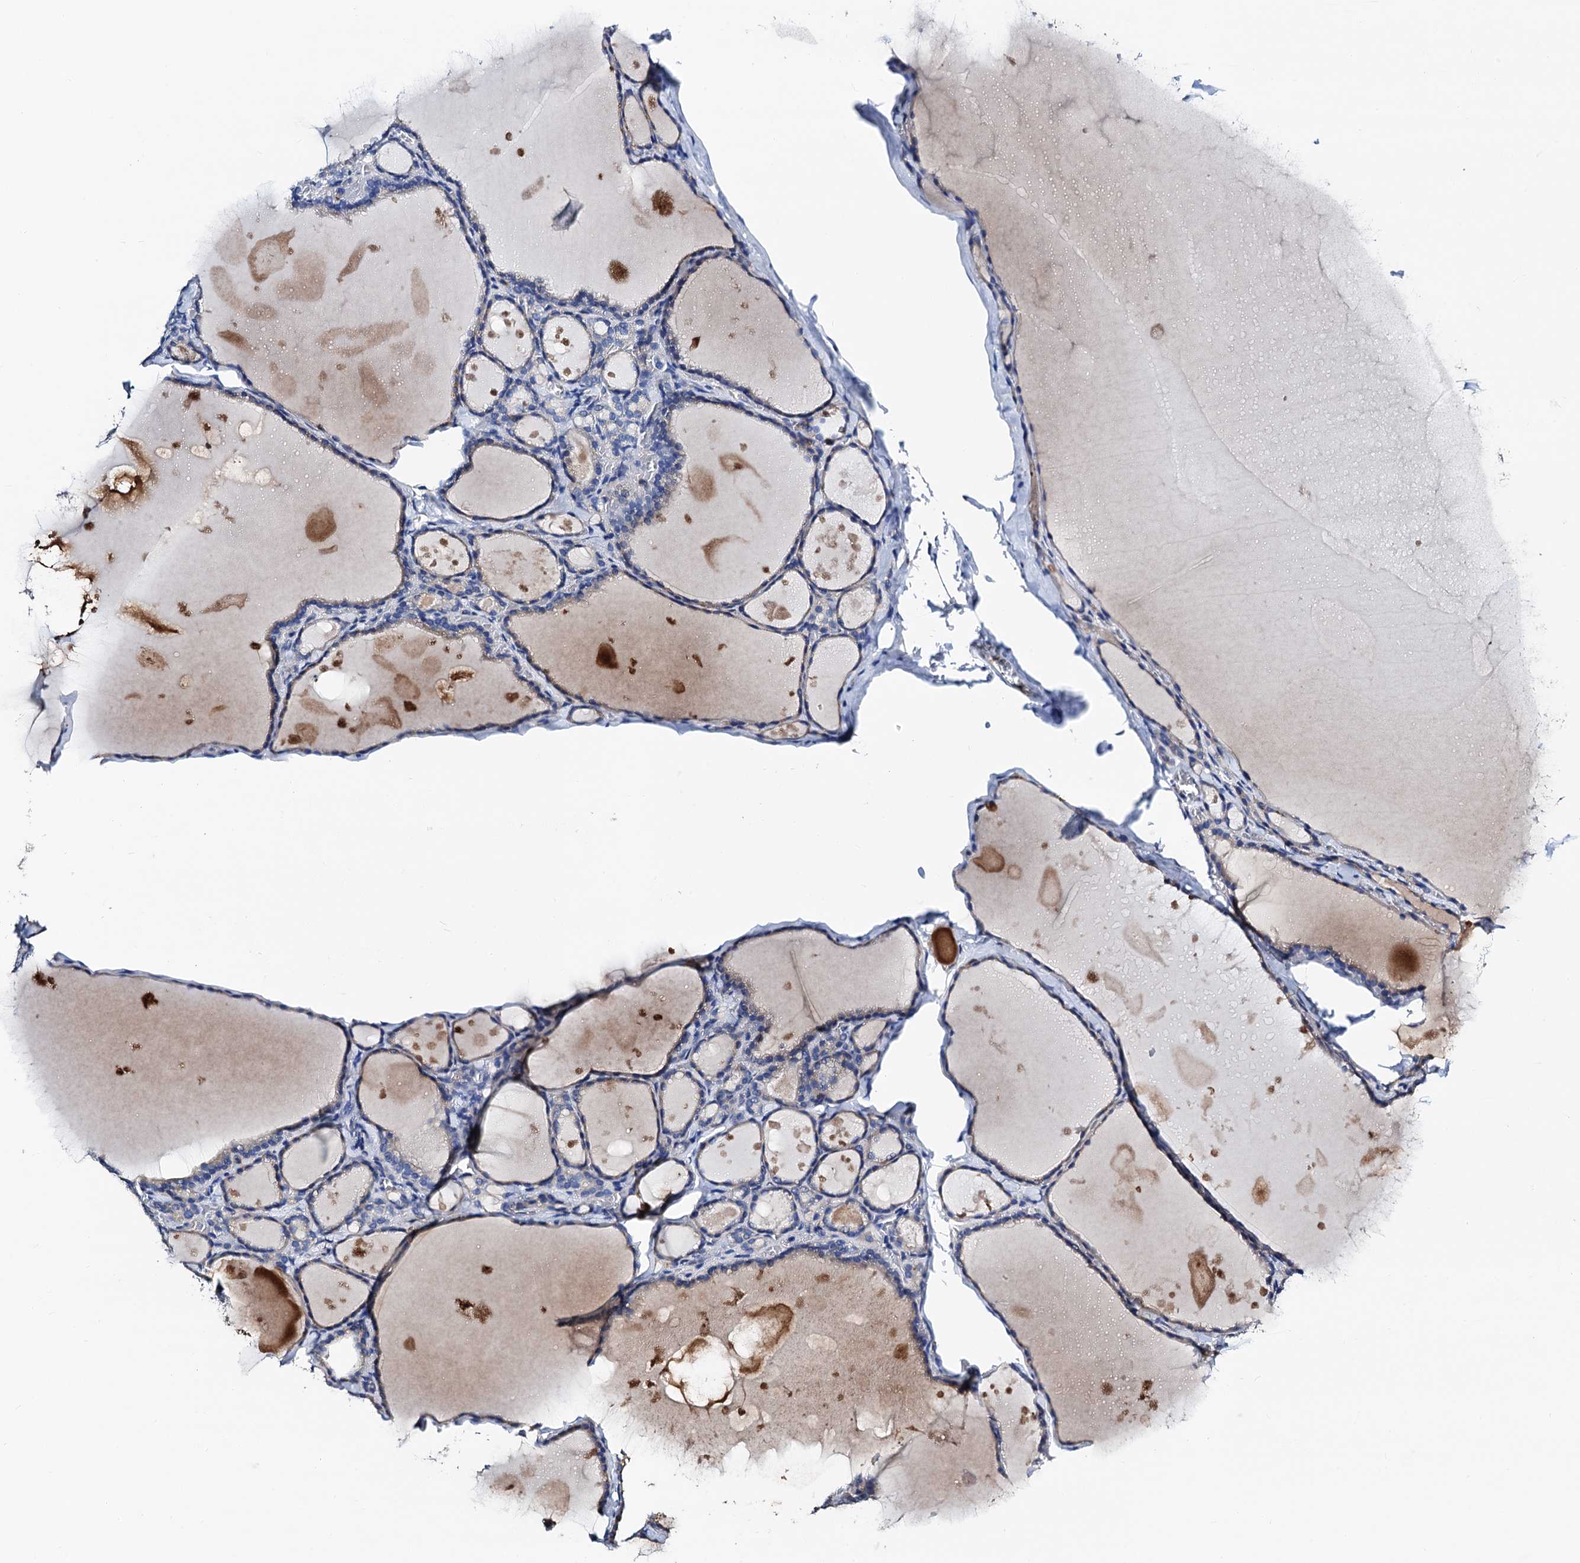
{"staining": {"intensity": "negative", "quantity": "none", "location": "none"}, "tissue": "thyroid gland", "cell_type": "Glandular cells", "image_type": "normal", "snomed": [{"axis": "morphology", "description": "Normal tissue, NOS"}, {"axis": "topography", "description": "Thyroid gland"}], "caption": "High power microscopy image of an IHC micrograph of benign thyroid gland, revealing no significant expression in glandular cells.", "gene": "FREM3", "patient": {"sex": "male", "age": 56}}